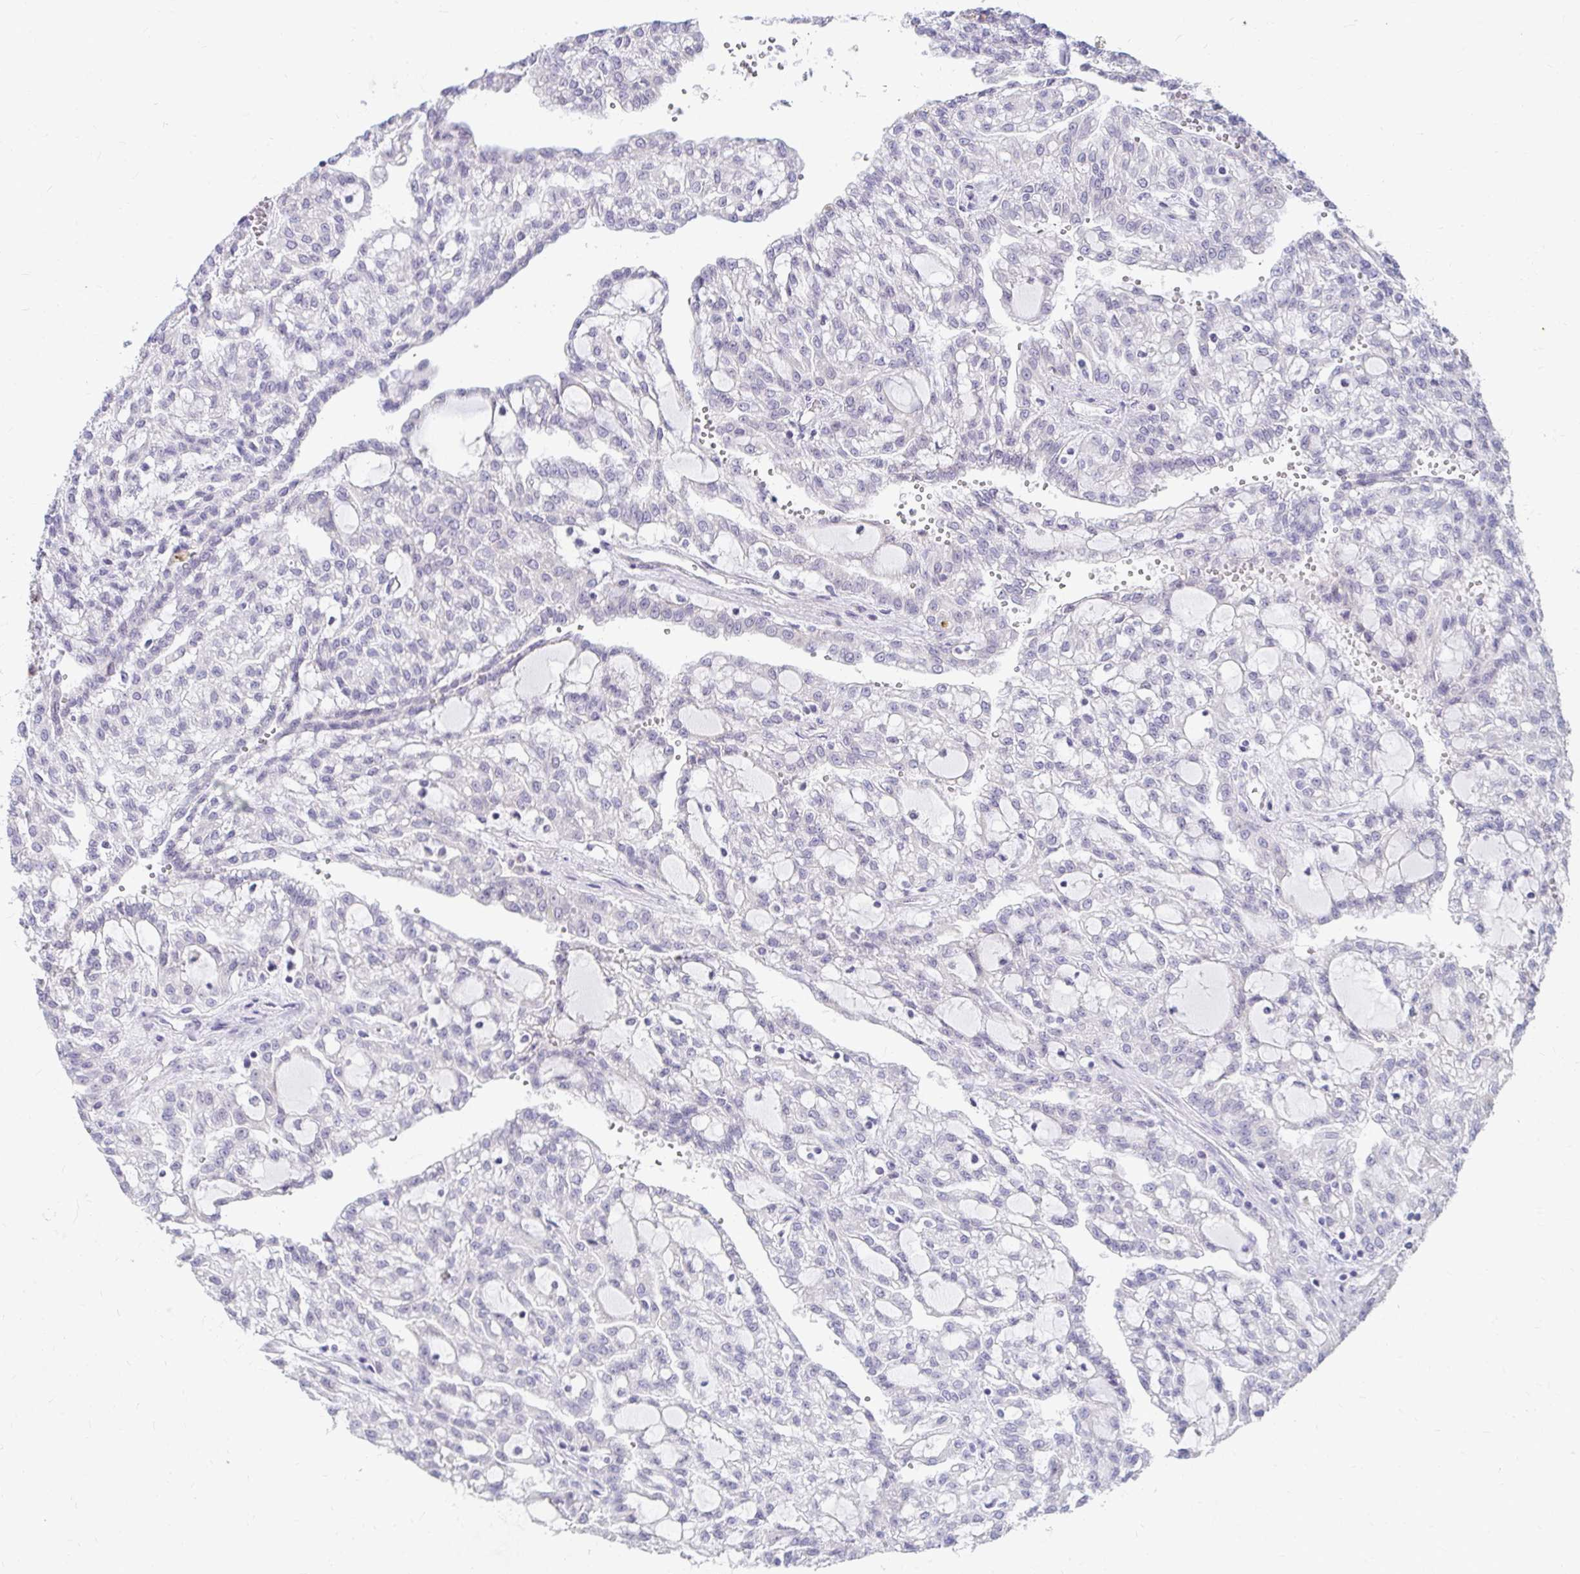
{"staining": {"intensity": "negative", "quantity": "none", "location": "none"}, "tissue": "renal cancer", "cell_type": "Tumor cells", "image_type": "cancer", "snomed": [{"axis": "morphology", "description": "Adenocarcinoma, NOS"}, {"axis": "topography", "description": "Kidney"}], "caption": "The immunohistochemistry micrograph has no significant positivity in tumor cells of renal adenocarcinoma tissue.", "gene": "EXOC5", "patient": {"sex": "male", "age": 63}}